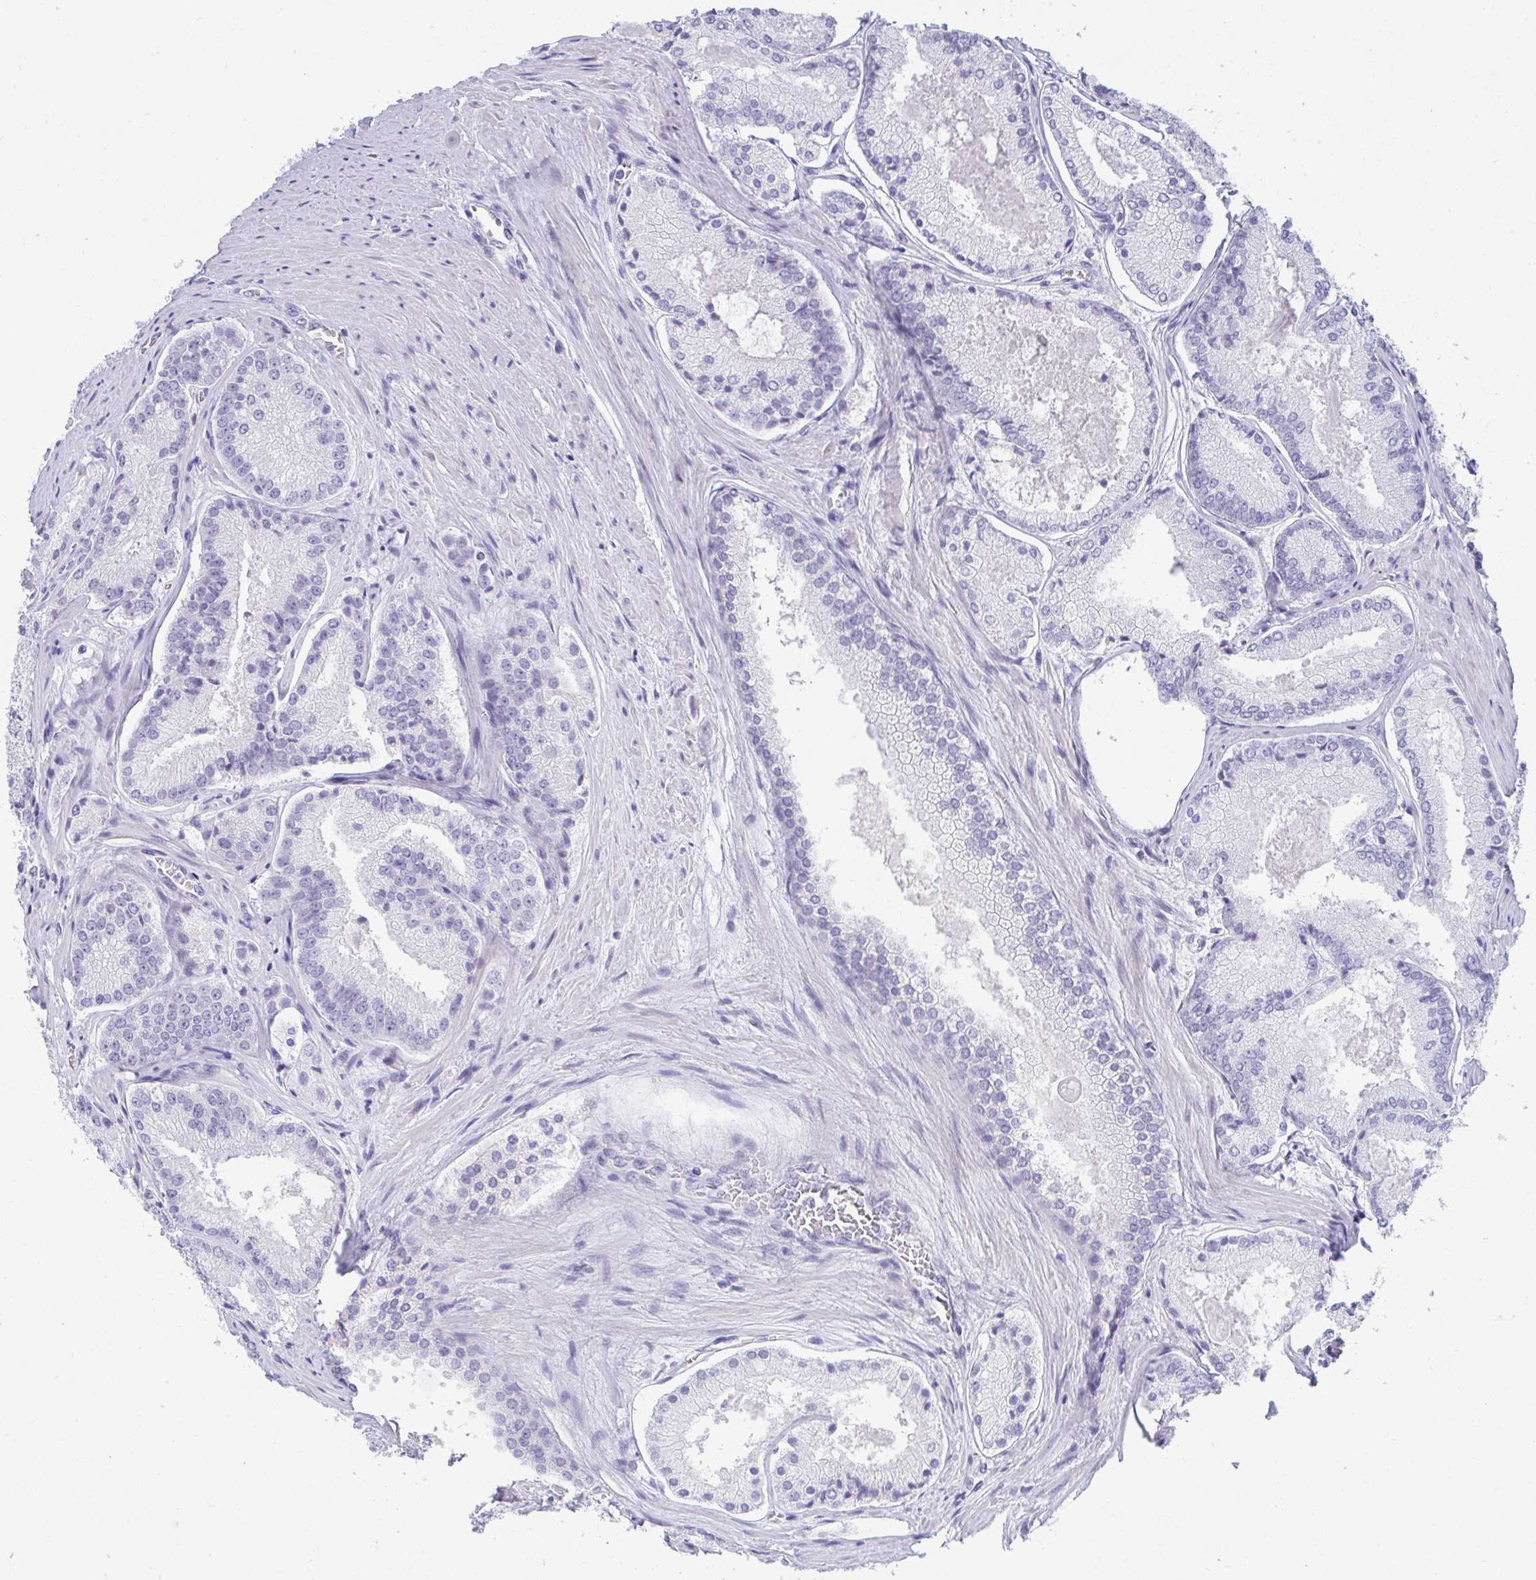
{"staining": {"intensity": "negative", "quantity": "none", "location": "none"}, "tissue": "prostate cancer", "cell_type": "Tumor cells", "image_type": "cancer", "snomed": [{"axis": "morphology", "description": "Adenocarcinoma, High grade"}, {"axis": "topography", "description": "Prostate"}], "caption": "Tumor cells show no significant protein expression in prostate cancer. The staining is performed using DAB (3,3'-diaminobenzidine) brown chromogen with nuclei counter-stained in using hematoxylin.", "gene": "TTC30B", "patient": {"sex": "male", "age": 73}}